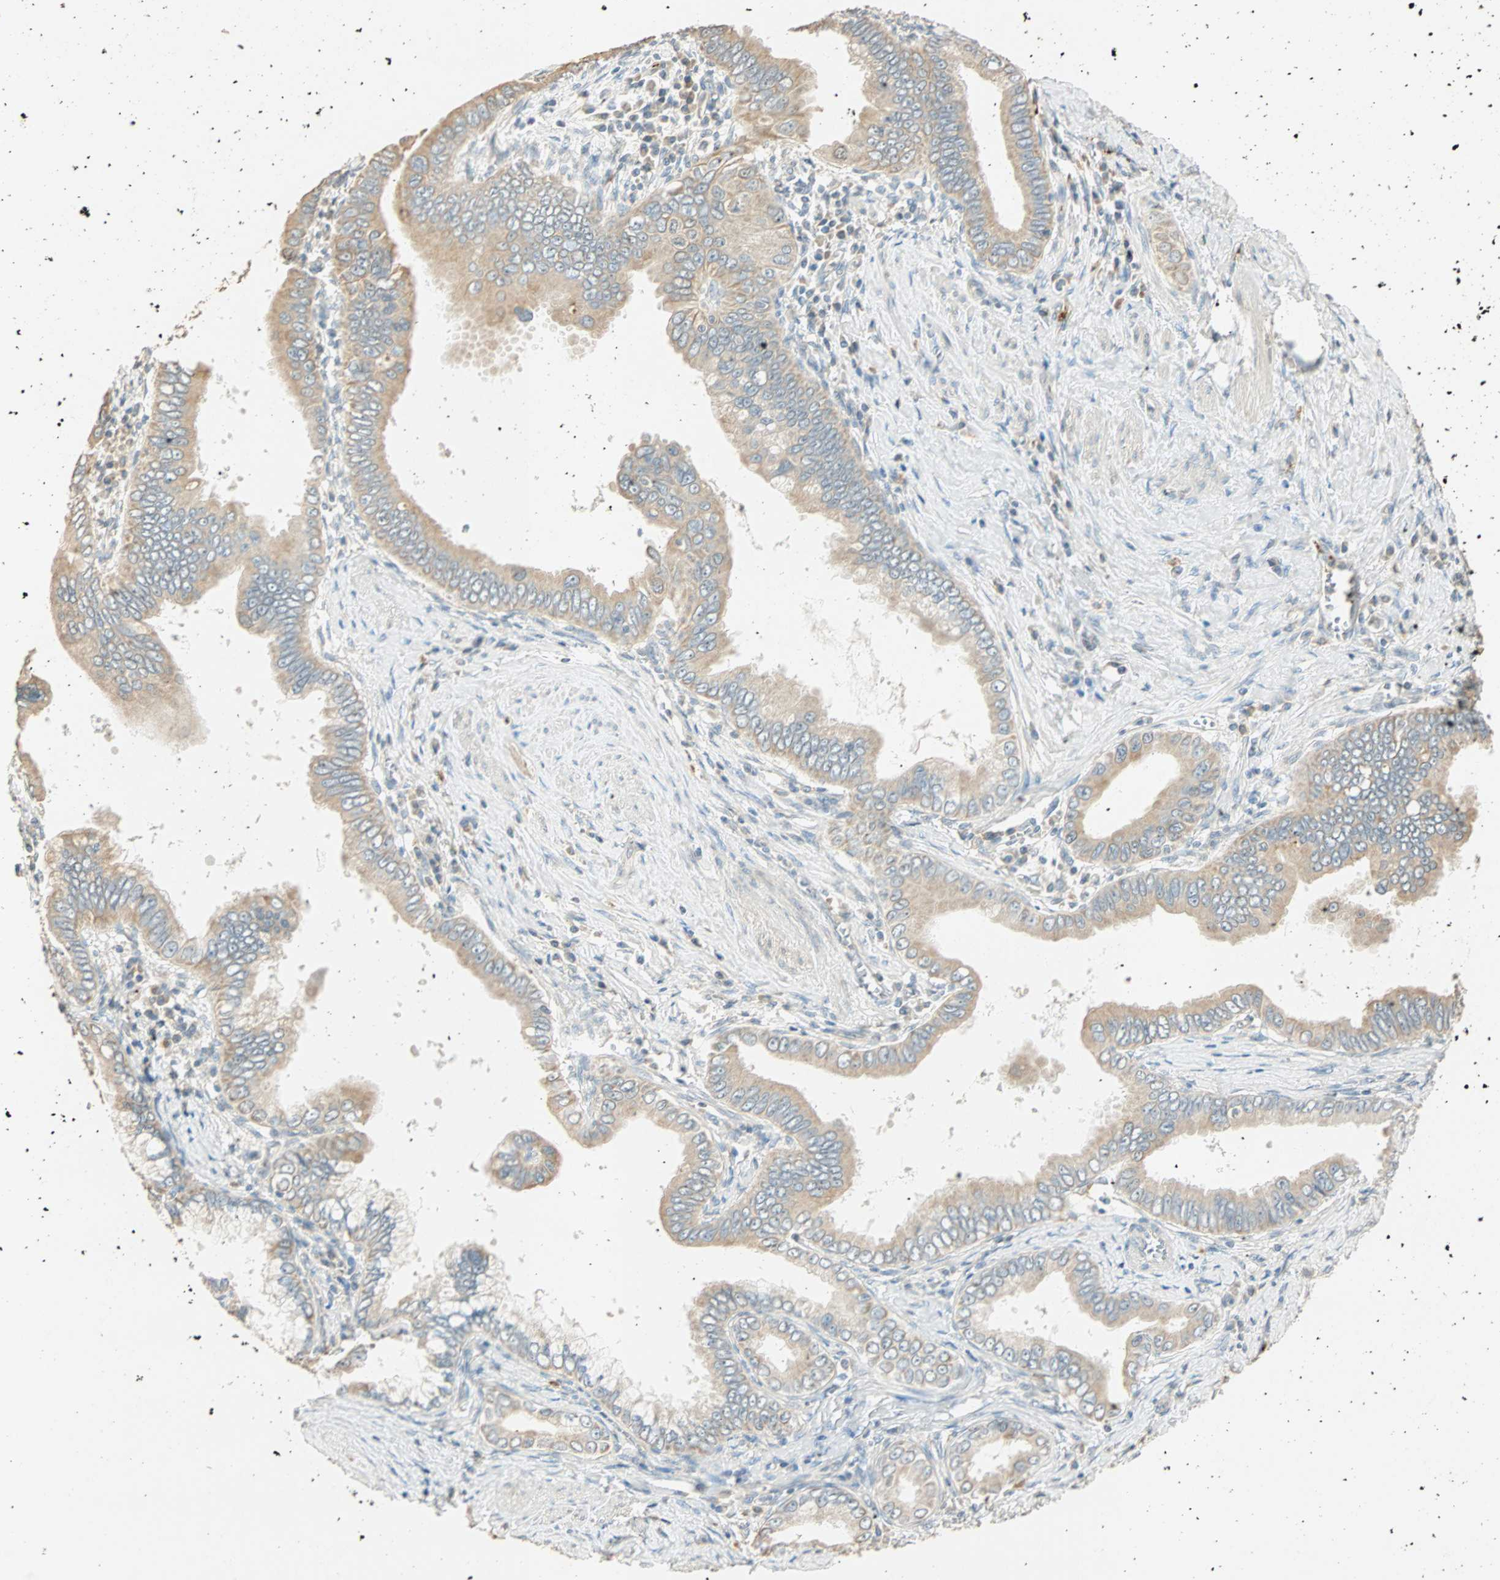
{"staining": {"intensity": "weak", "quantity": ">75%", "location": "cytoplasmic/membranous"}, "tissue": "pancreatic cancer", "cell_type": "Tumor cells", "image_type": "cancer", "snomed": [{"axis": "morphology", "description": "Normal tissue, NOS"}, {"axis": "topography", "description": "Lymph node"}], "caption": "Pancreatic cancer tissue exhibits weak cytoplasmic/membranous expression in approximately >75% of tumor cells, visualized by immunohistochemistry. The staining was performed using DAB, with brown indicating positive protein expression. Nuclei are stained blue with hematoxylin.", "gene": "RAD18", "patient": {"sex": "male", "age": 50}}